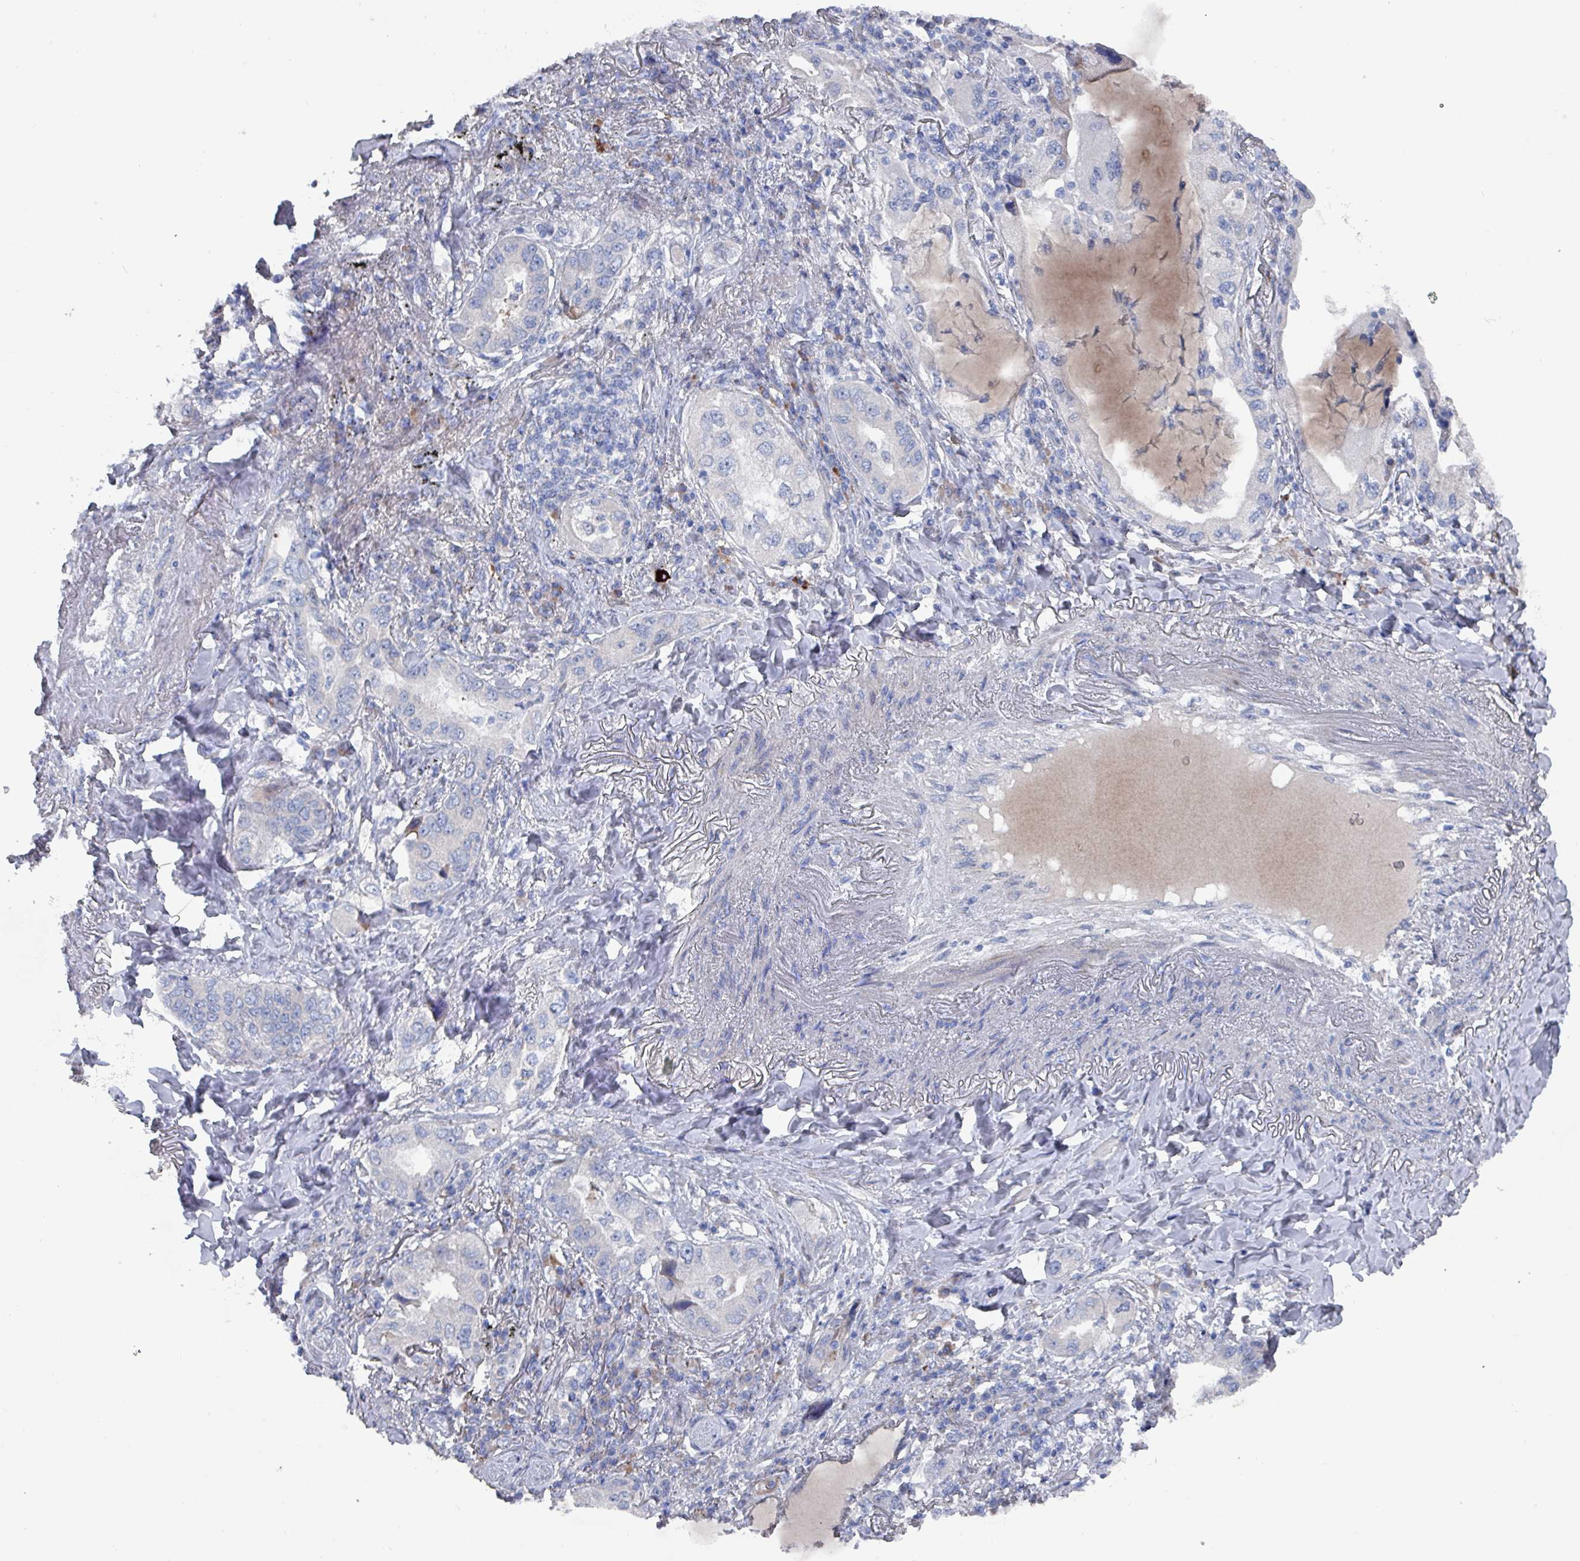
{"staining": {"intensity": "negative", "quantity": "none", "location": "none"}, "tissue": "lung cancer", "cell_type": "Tumor cells", "image_type": "cancer", "snomed": [{"axis": "morphology", "description": "Adenocarcinoma, NOS"}, {"axis": "topography", "description": "Lung"}], "caption": "The IHC histopathology image has no significant expression in tumor cells of adenocarcinoma (lung) tissue.", "gene": "DRD5", "patient": {"sex": "female", "age": 69}}